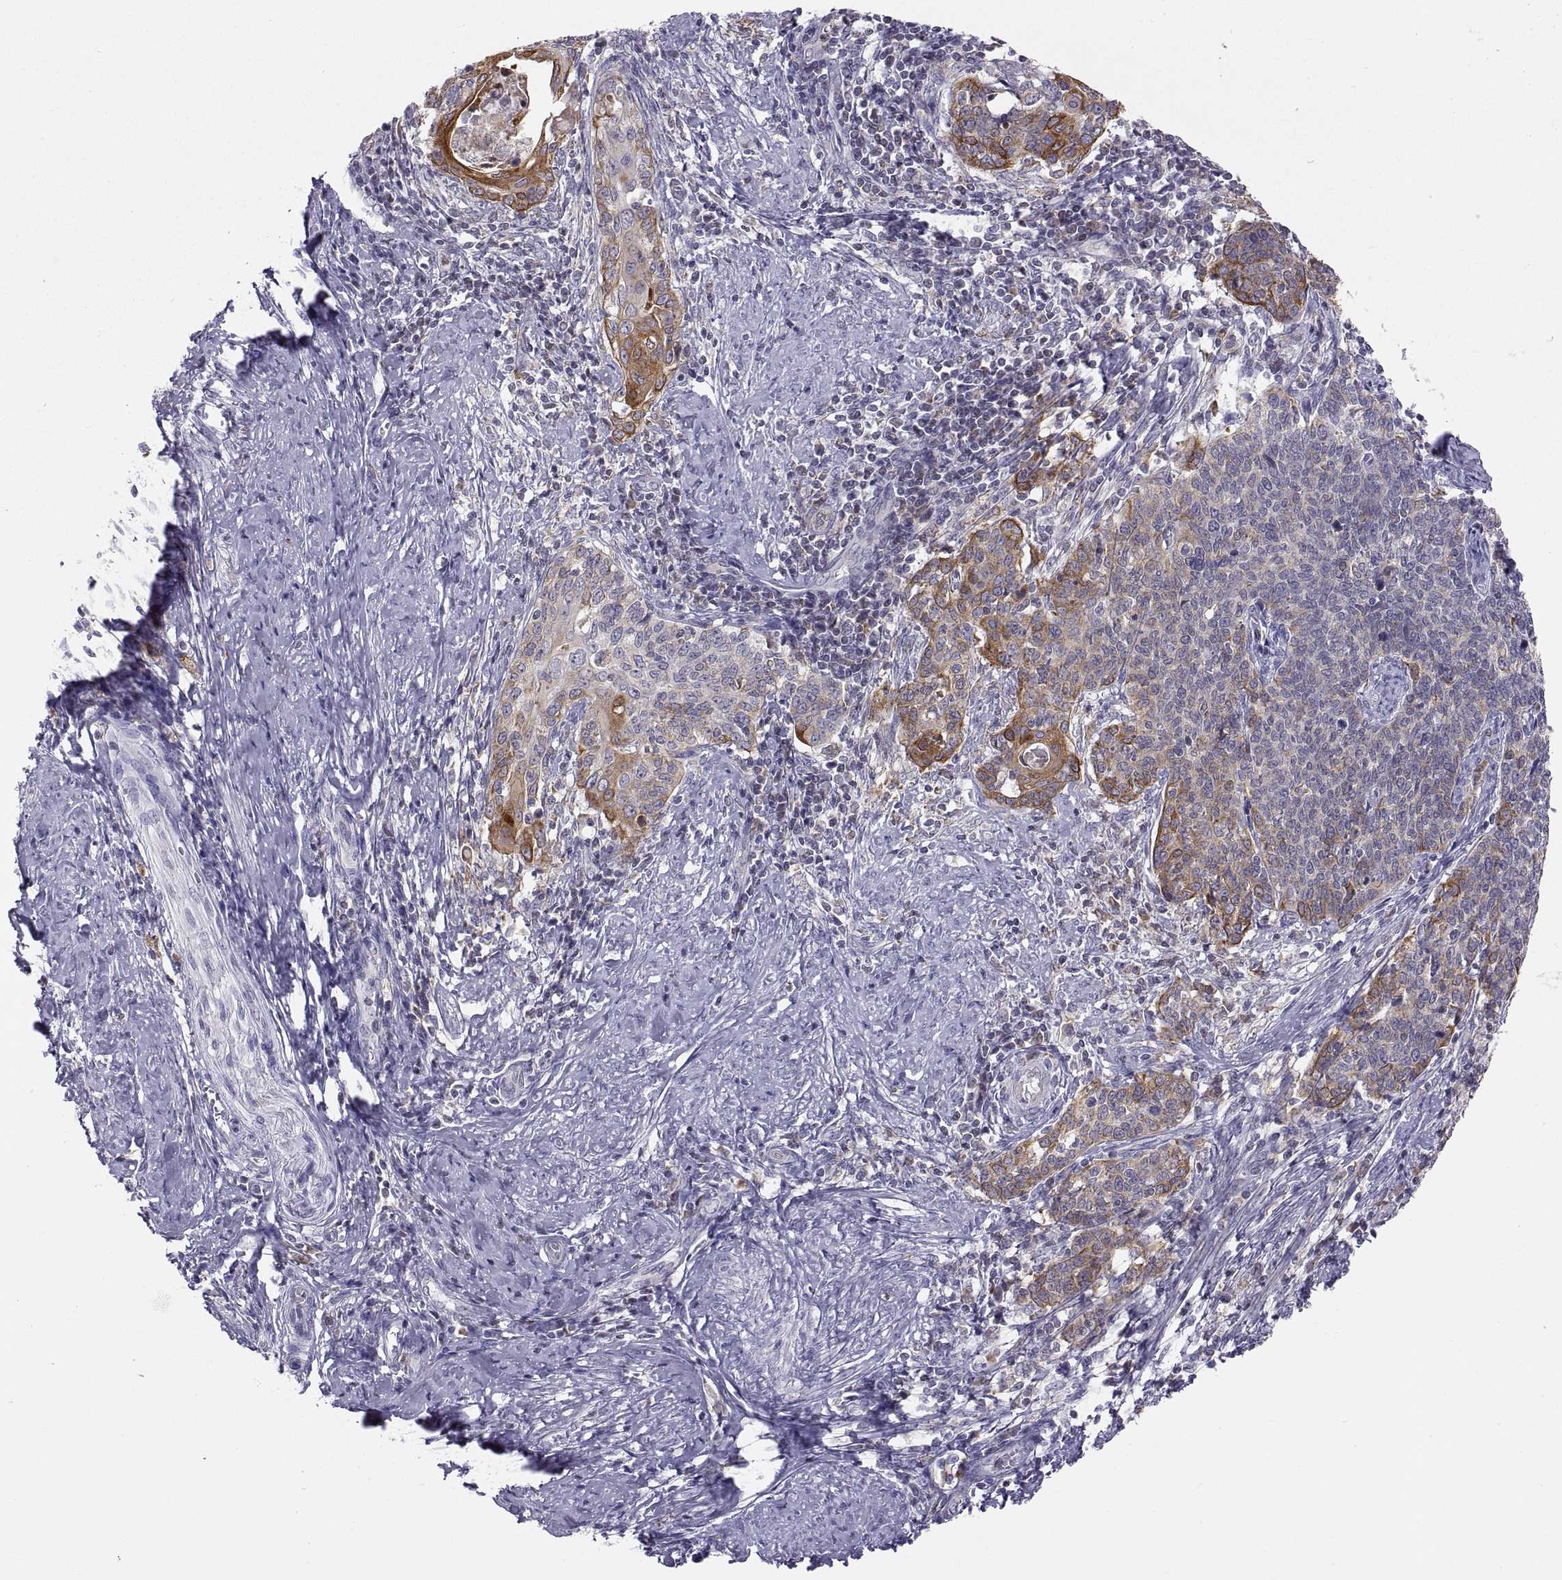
{"staining": {"intensity": "strong", "quantity": "<25%", "location": "cytoplasmic/membranous"}, "tissue": "cervical cancer", "cell_type": "Tumor cells", "image_type": "cancer", "snomed": [{"axis": "morphology", "description": "Squamous cell carcinoma, NOS"}, {"axis": "topography", "description": "Cervix"}], "caption": "Immunohistochemistry (DAB (3,3'-diaminobenzidine)) staining of human squamous cell carcinoma (cervical) displays strong cytoplasmic/membranous protein positivity in approximately <25% of tumor cells. (DAB IHC, brown staining for protein, blue staining for nuclei).", "gene": "ERO1A", "patient": {"sex": "female", "age": 39}}